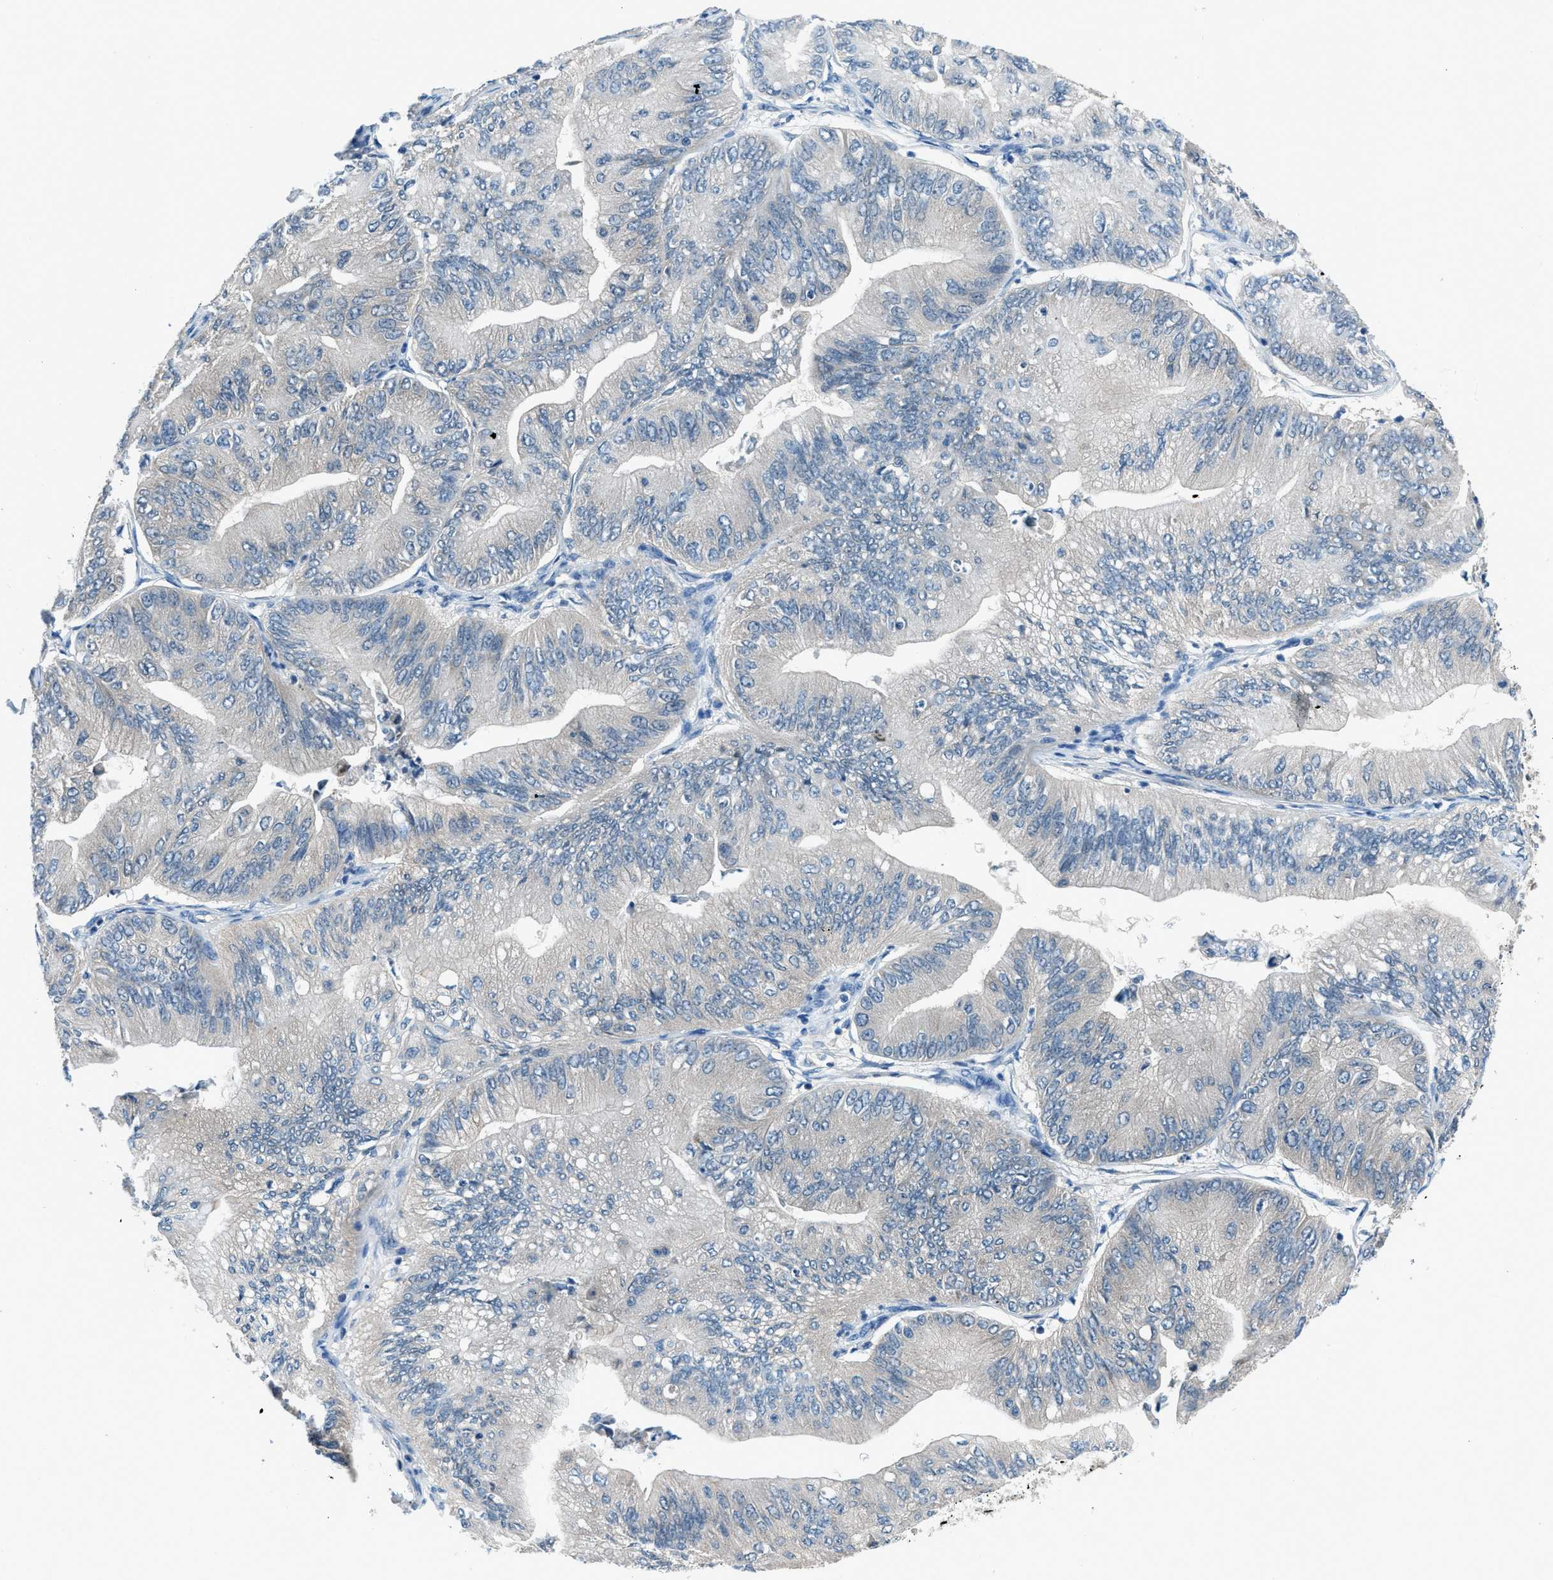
{"staining": {"intensity": "negative", "quantity": "none", "location": "none"}, "tissue": "ovarian cancer", "cell_type": "Tumor cells", "image_type": "cancer", "snomed": [{"axis": "morphology", "description": "Cystadenocarcinoma, mucinous, NOS"}, {"axis": "topography", "description": "Ovary"}], "caption": "High power microscopy photomicrograph of an immunohistochemistry image of mucinous cystadenocarcinoma (ovarian), revealing no significant positivity in tumor cells.", "gene": "ACP1", "patient": {"sex": "female", "age": 61}}